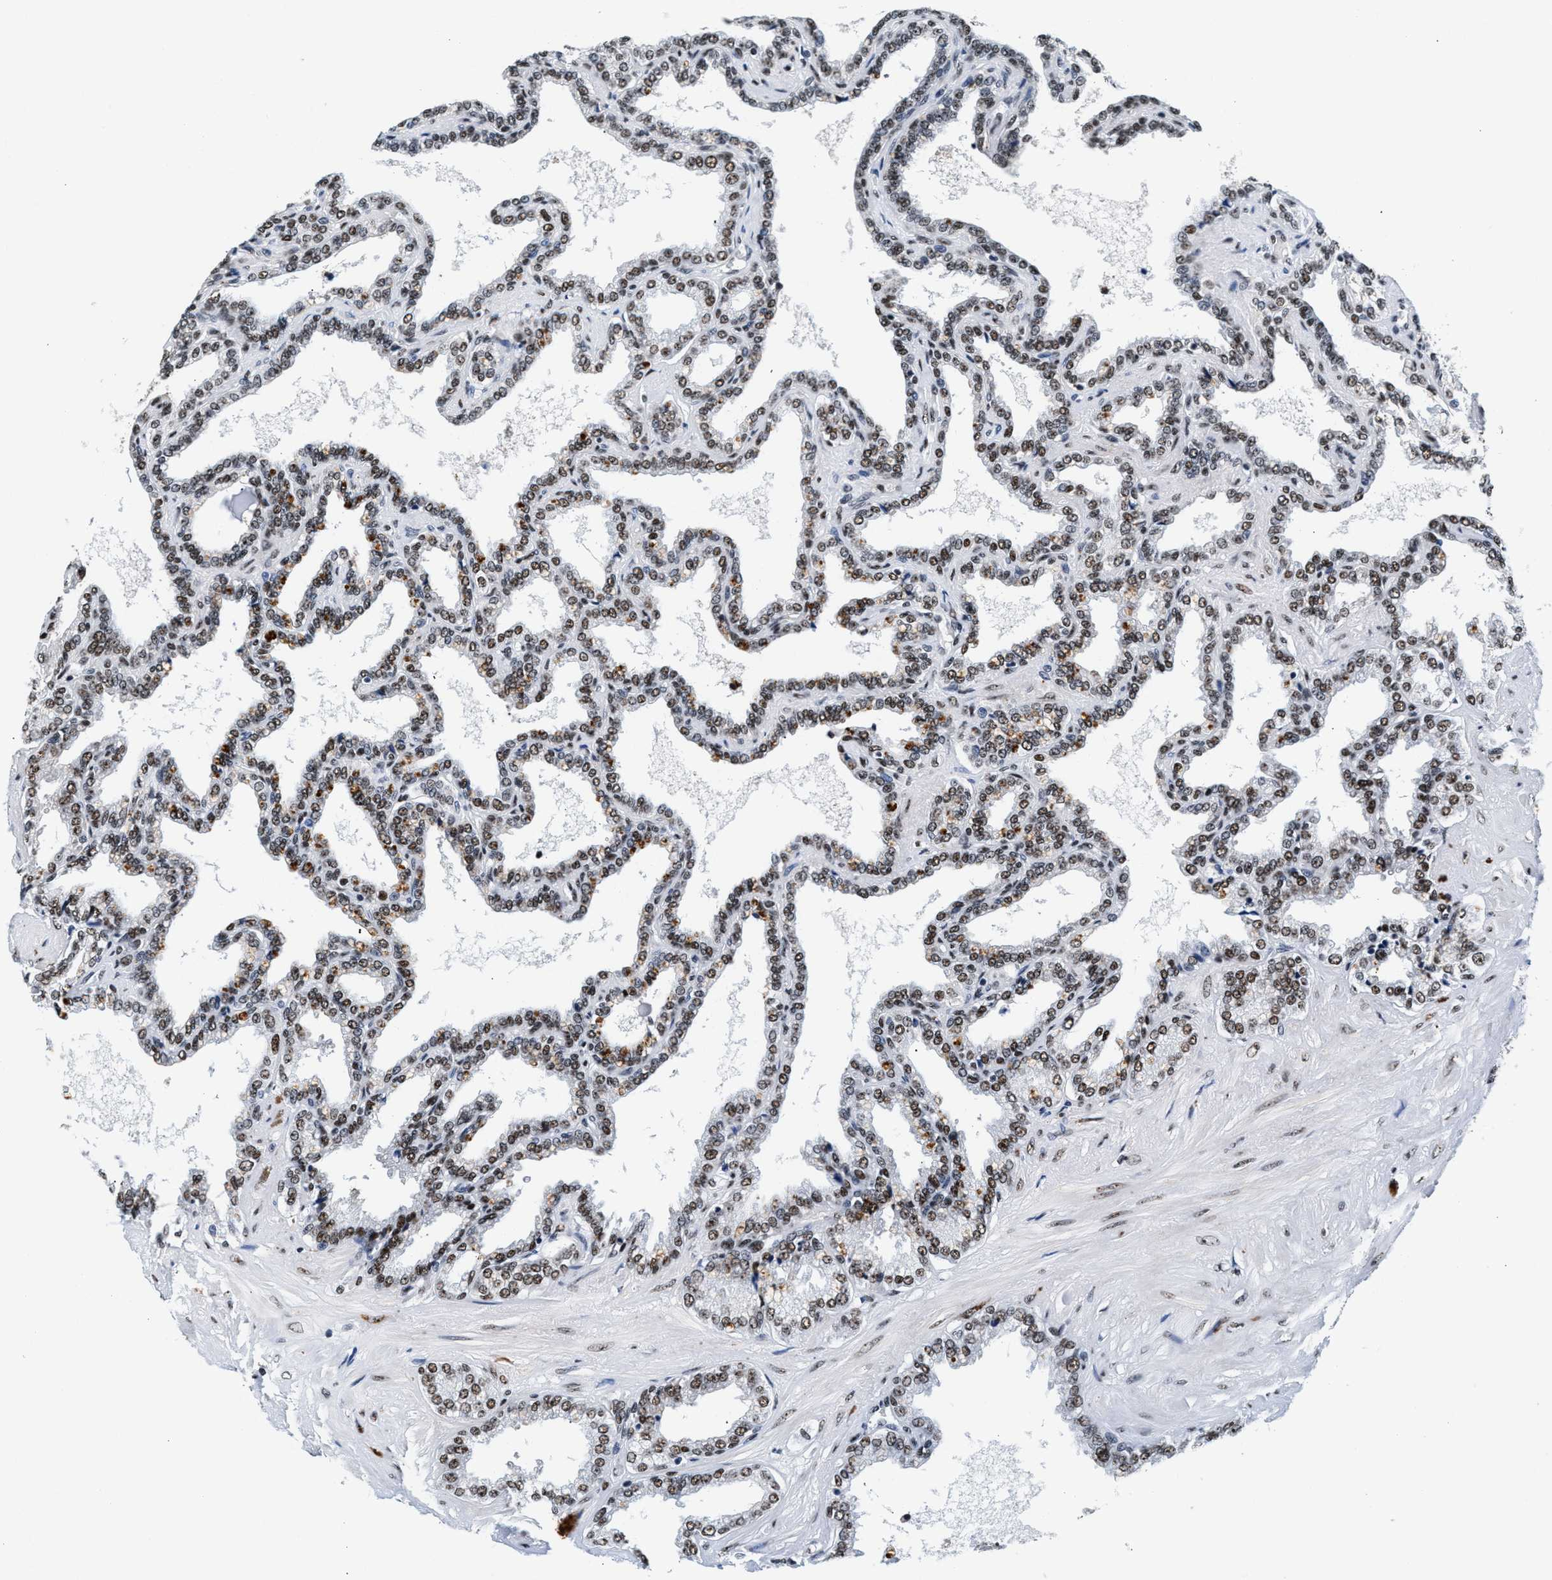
{"staining": {"intensity": "moderate", "quantity": ">75%", "location": "nuclear"}, "tissue": "seminal vesicle", "cell_type": "Glandular cells", "image_type": "normal", "snomed": [{"axis": "morphology", "description": "Normal tissue, NOS"}, {"axis": "topography", "description": "Seminal veicle"}], "caption": "This histopathology image demonstrates immunohistochemistry (IHC) staining of normal seminal vesicle, with medium moderate nuclear expression in approximately >75% of glandular cells.", "gene": "RAD50", "patient": {"sex": "male", "age": 46}}